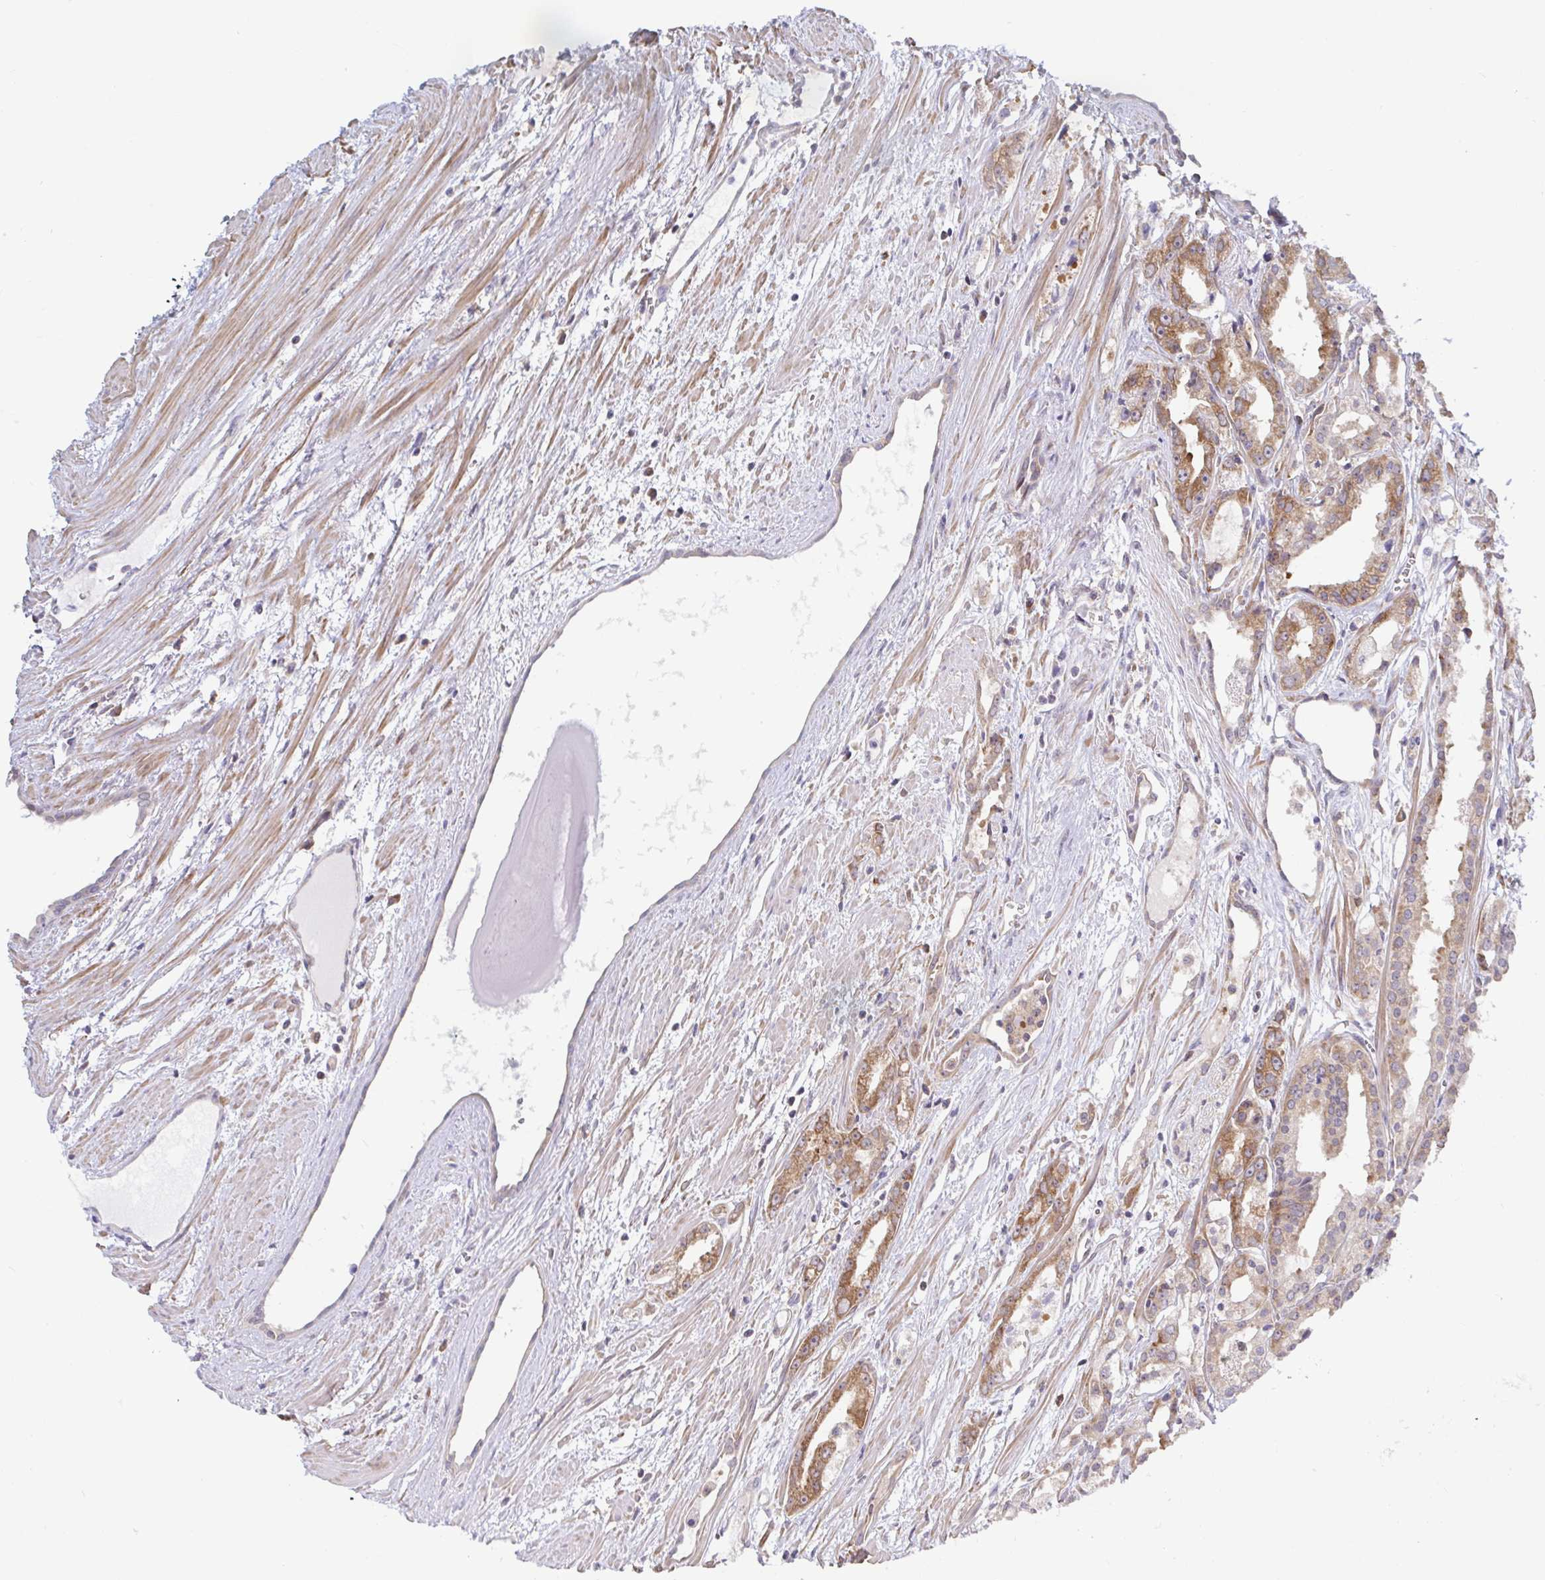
{"staining": {"intensity": "weak", "quantity": ">75%", "location": "cytoplasmic/membranous"}, "tissue": "prostate cancer", "cell_type": "Tumor cells", "image_type": "cancer", "snomed": [{"axis": "morphology", "description": "Adenocarcinoma, High grade"}, {"axis": "topography", "description": "Prostate"}], "caption": "An immunohistochemistry (IHC) histopathology image of neoplastic tissue is shown. Protein staining in brown highlights weak cytoplasmic/membranous positivity in prostate adenocarcinoma (high-grade) within tumor cells.", "gene": "LARP1", "patient": {"sex": "male", "age": 68}}